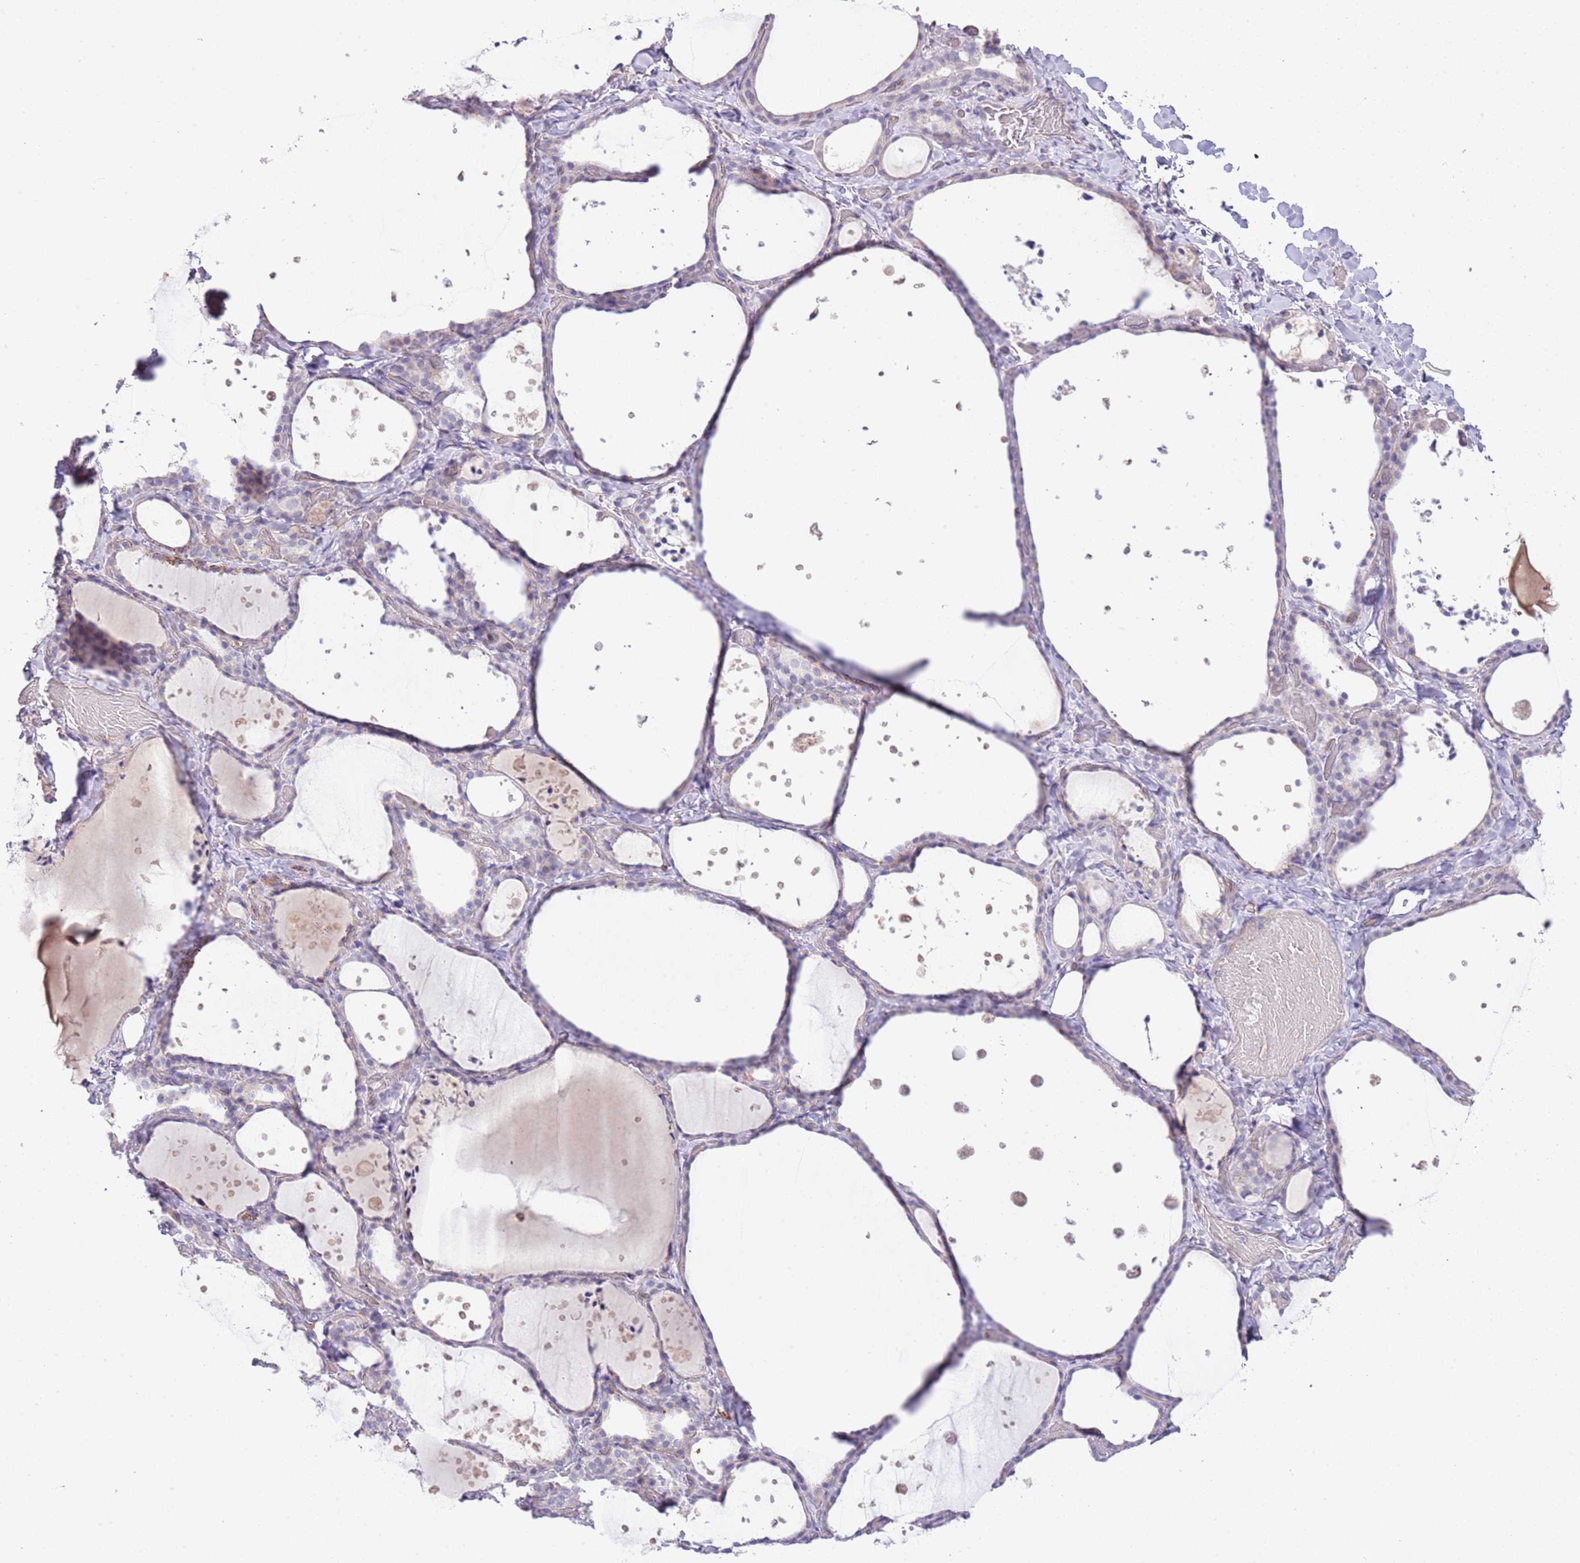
{"staining": {"intensity": "negative", "quantity": "none", "location": "none"}, "tissue": "thyroid gland", "cell_type": "Glandular cells", "image_type": "normal", "snomed": [{"axis": "morphology", "description": "Normal tissue, NOS"}, {"axis": "topography", "description": "Thyroid gland"}], "caption": "Immunohistochemical staining of benign human thyroid gland displays no significant positivity in glandular cells. Brightfield microscopy of immunohistochemistry stained with DAB (3,3'-diaminobenzidine) (brown) and hematoxylin (blue), captured at high magnification.", "gene": "ABHD17A", "patient": {"sex": "female", "age": 44}}